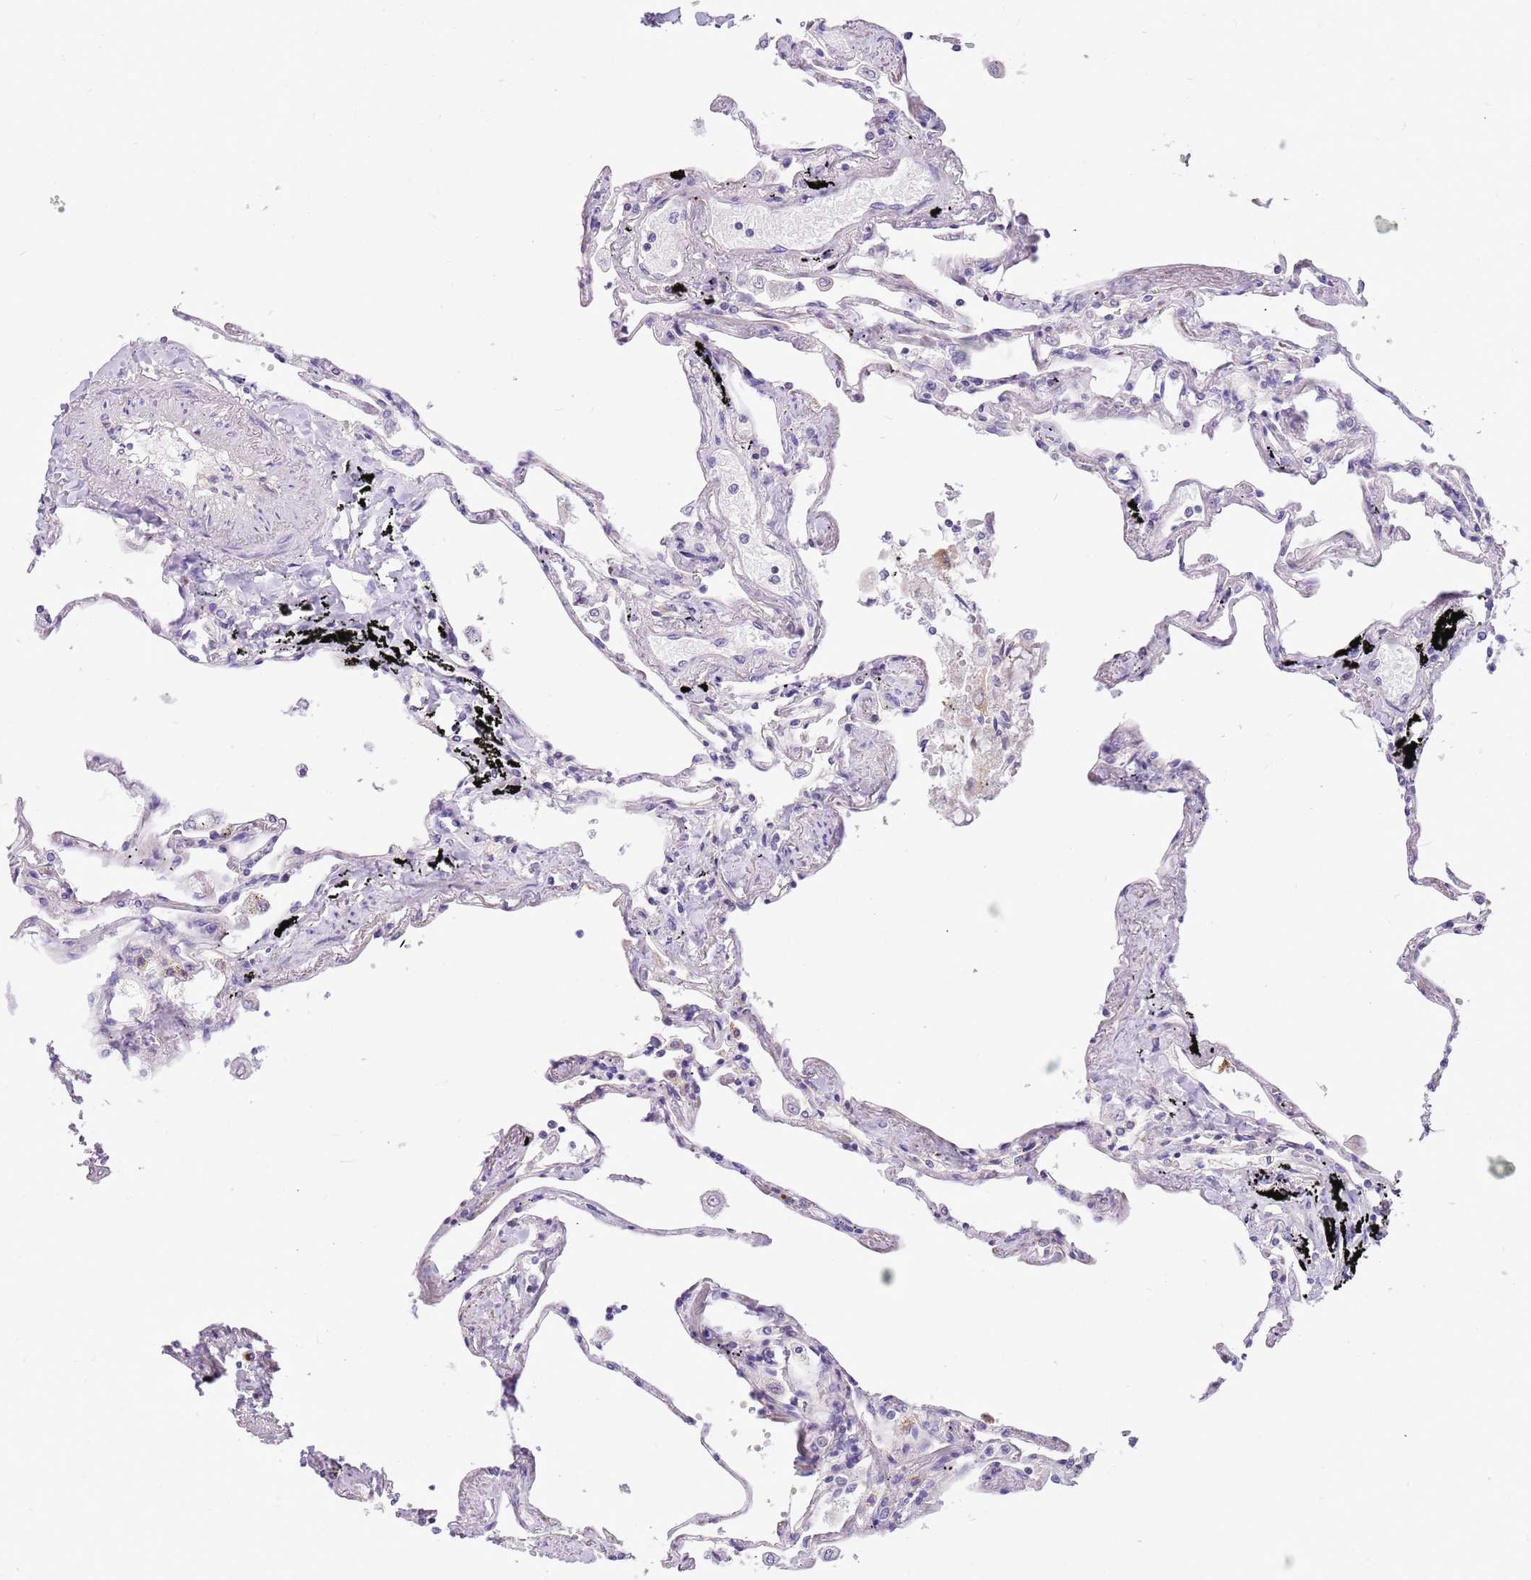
{"staining": {"intensity": "negative", "quantity": "none", "location": "none"}, "tissue": "lung", "cell_type": "Alveolar cells", "image_type": "normal", "snomed": [{"axis": "morphology", "description": "Normal tissue, NOS"}, {"axis": "topography", "description": "Lung"}], "caption": "Immunohistochemical staining of benign lung displays no significant positivity in alveolar cells.", "gene": "COX17", "patient": {"sex": "female", "age": 67}}